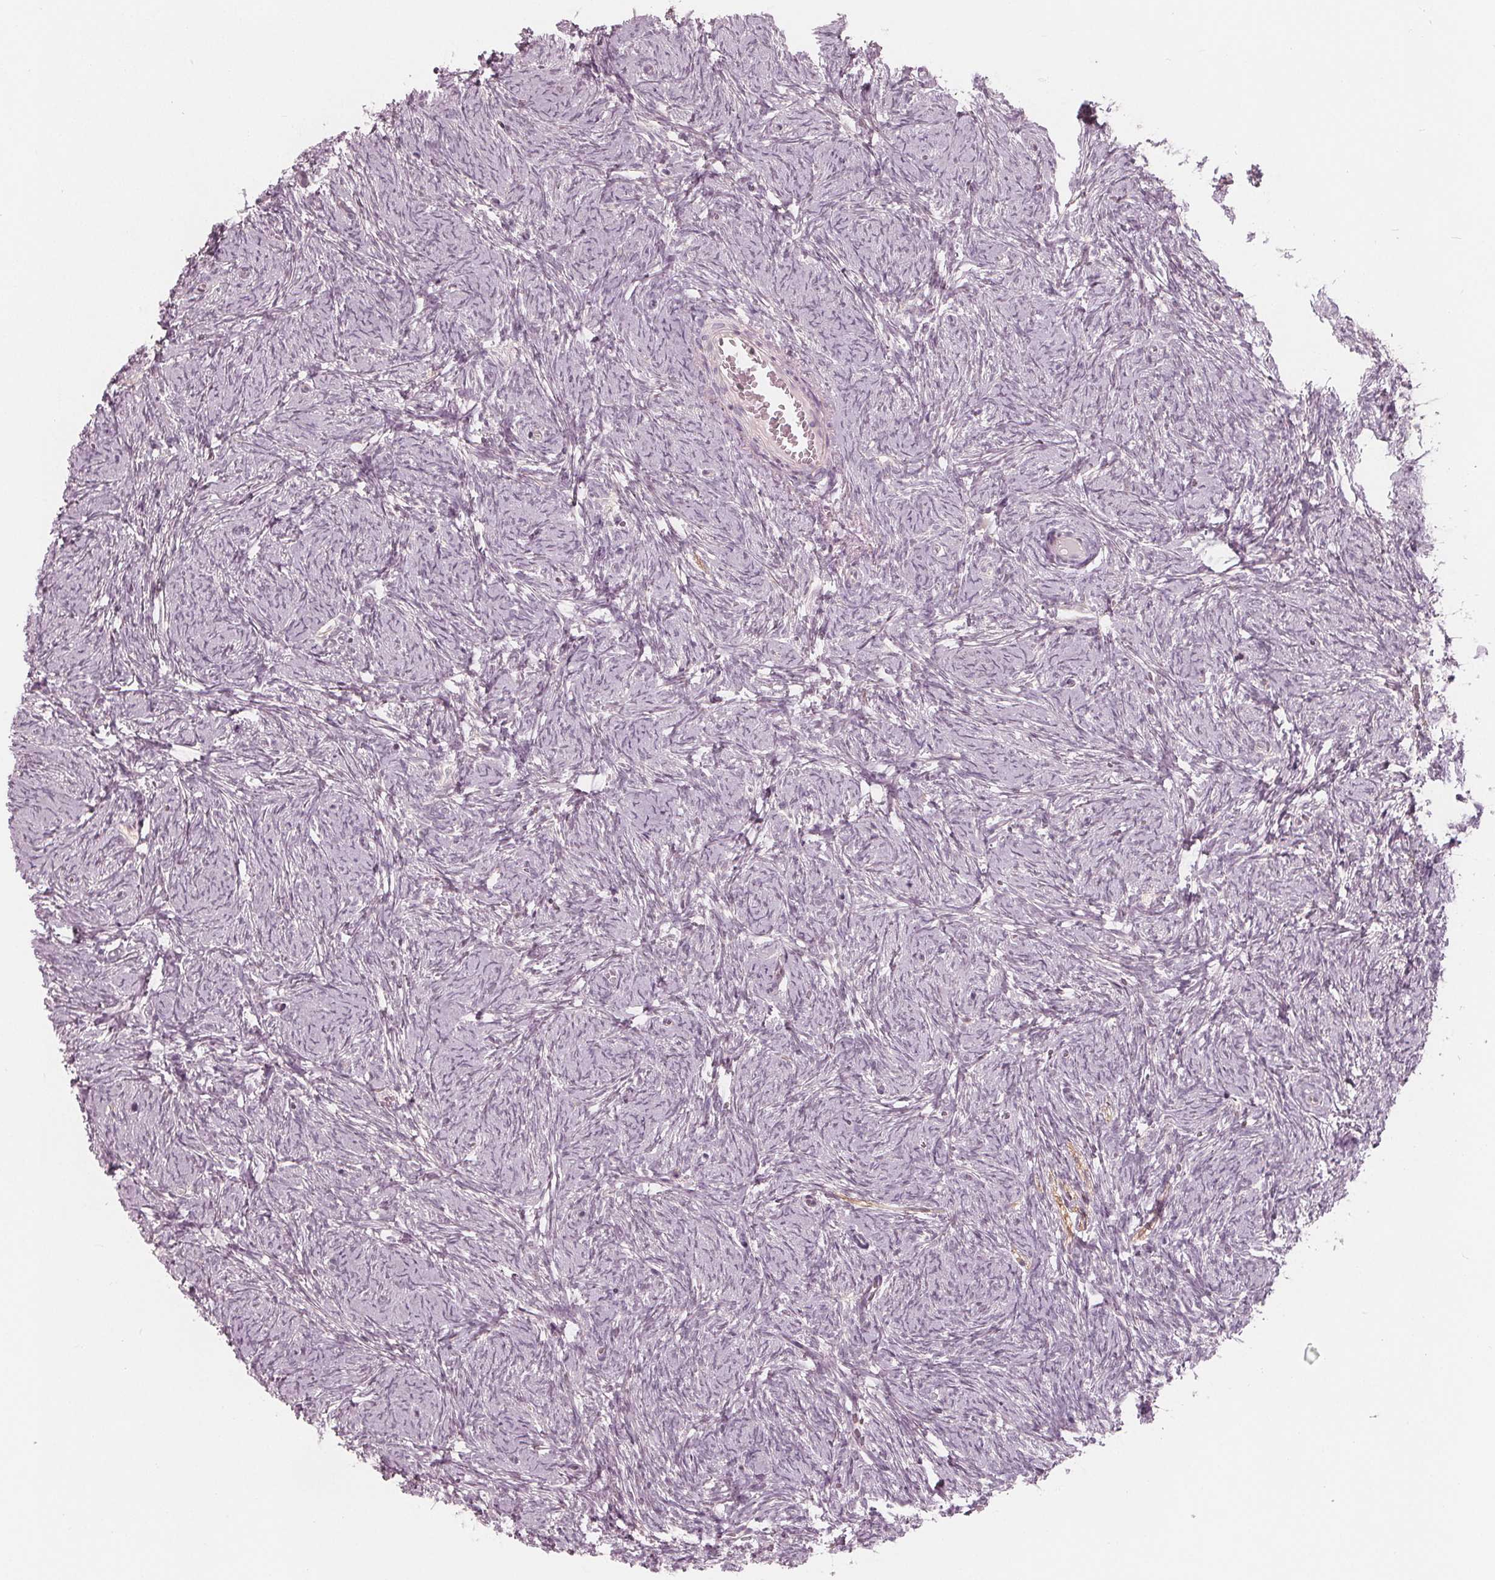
{"staining": {"intensity": "weak", "quantity": "25%-75%", "location": "cytoplasmic/membranous"}, "tissue": "ovary", "cell_type": "Follicle cells", "image_type": "normal", "snomed": [{"axis": "morphology", "description": "Normal tissue, NOS"}, {"axis": "topography", "description": "Ovary"}], "caption": "Follicle cells display low levels of weak cytoplasmic/membranous expression in about 25%-75% of cells in normal human ovary.", "gene": "SAT2", "patient": {"sex": "female", "age": 41}}